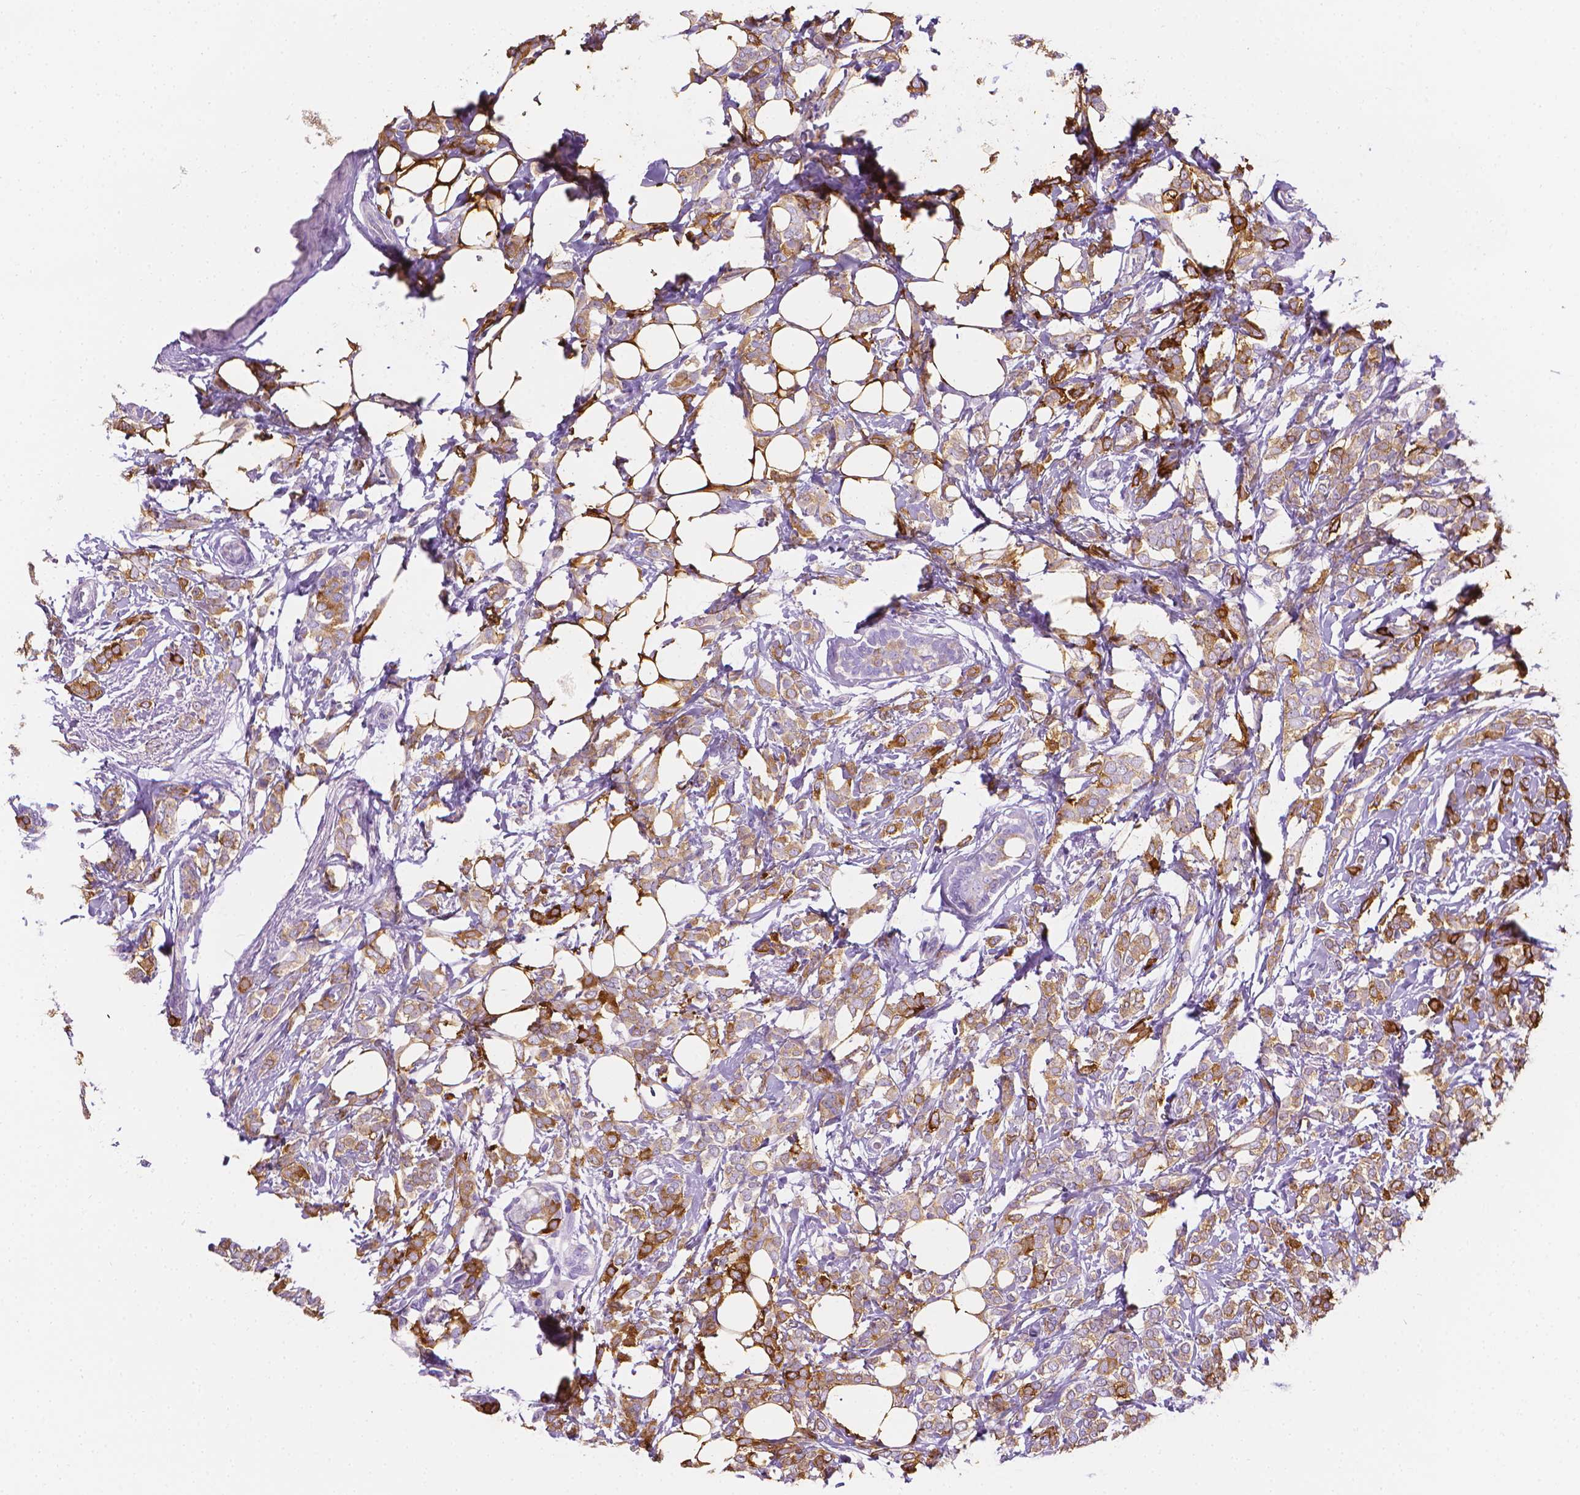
{"staining": {"intensity": "weak", "quantity": ">75%", "location": "cytoplasmic/membranous"}, "tissue": "breast cancer", "cell_type": "Tumor cells", "image_type": "cancer", "snomed": [{"axis": "morphology", "description": "Lobular carcinoma"}, {"axis": "topography", "description": "Breast"}], "caption": "This image shows IHC staining of breast lobular carcinoma, with low weak cytoplasmic/membranous positivity in about >75% of tumor cells.", "gene": "FASN", "patient": {"sex": "female", "age": 49}}